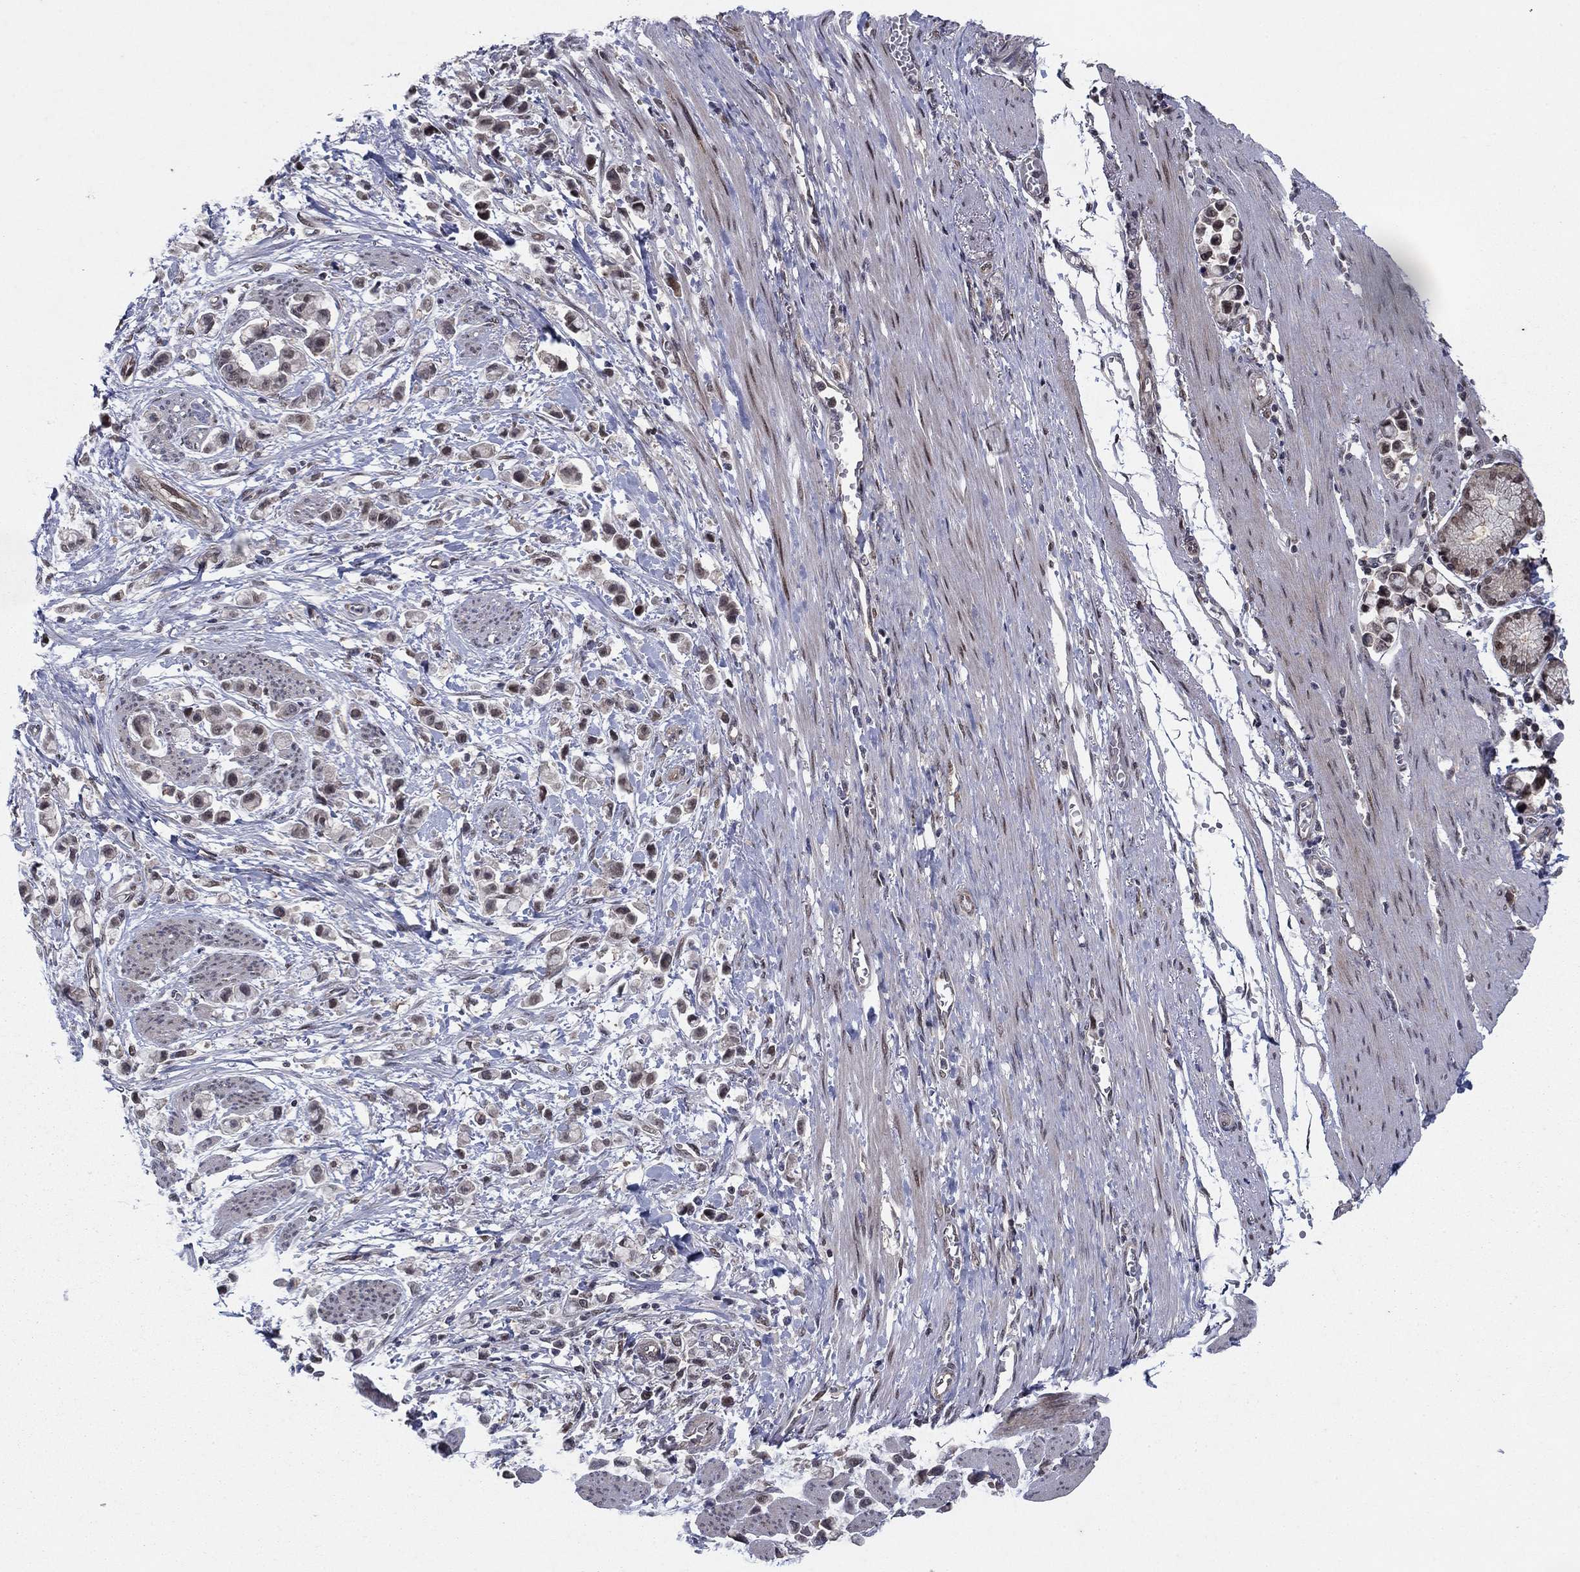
{"staining": {"intensity": "weak", "quantity": "<25%", "location": "nuclear"}, "tissue": "stomach cancer", "cell_type": "Tumor cells", "image_type": "cancer", "snomed": [{"axis": "morphology", "description": "Adenocarcinoma, NOS"}, {"axis": "topography", "description": "Stomach"}], "caption": "DAB immunohistochemical staining of stomach cancer (adenocarcinoma) shows no significant expression in tumor cells. (DAB immunohistochemistry, high magnification).", "gene": "PSMC1", "patient": {"sex": "female", "age": 81}}